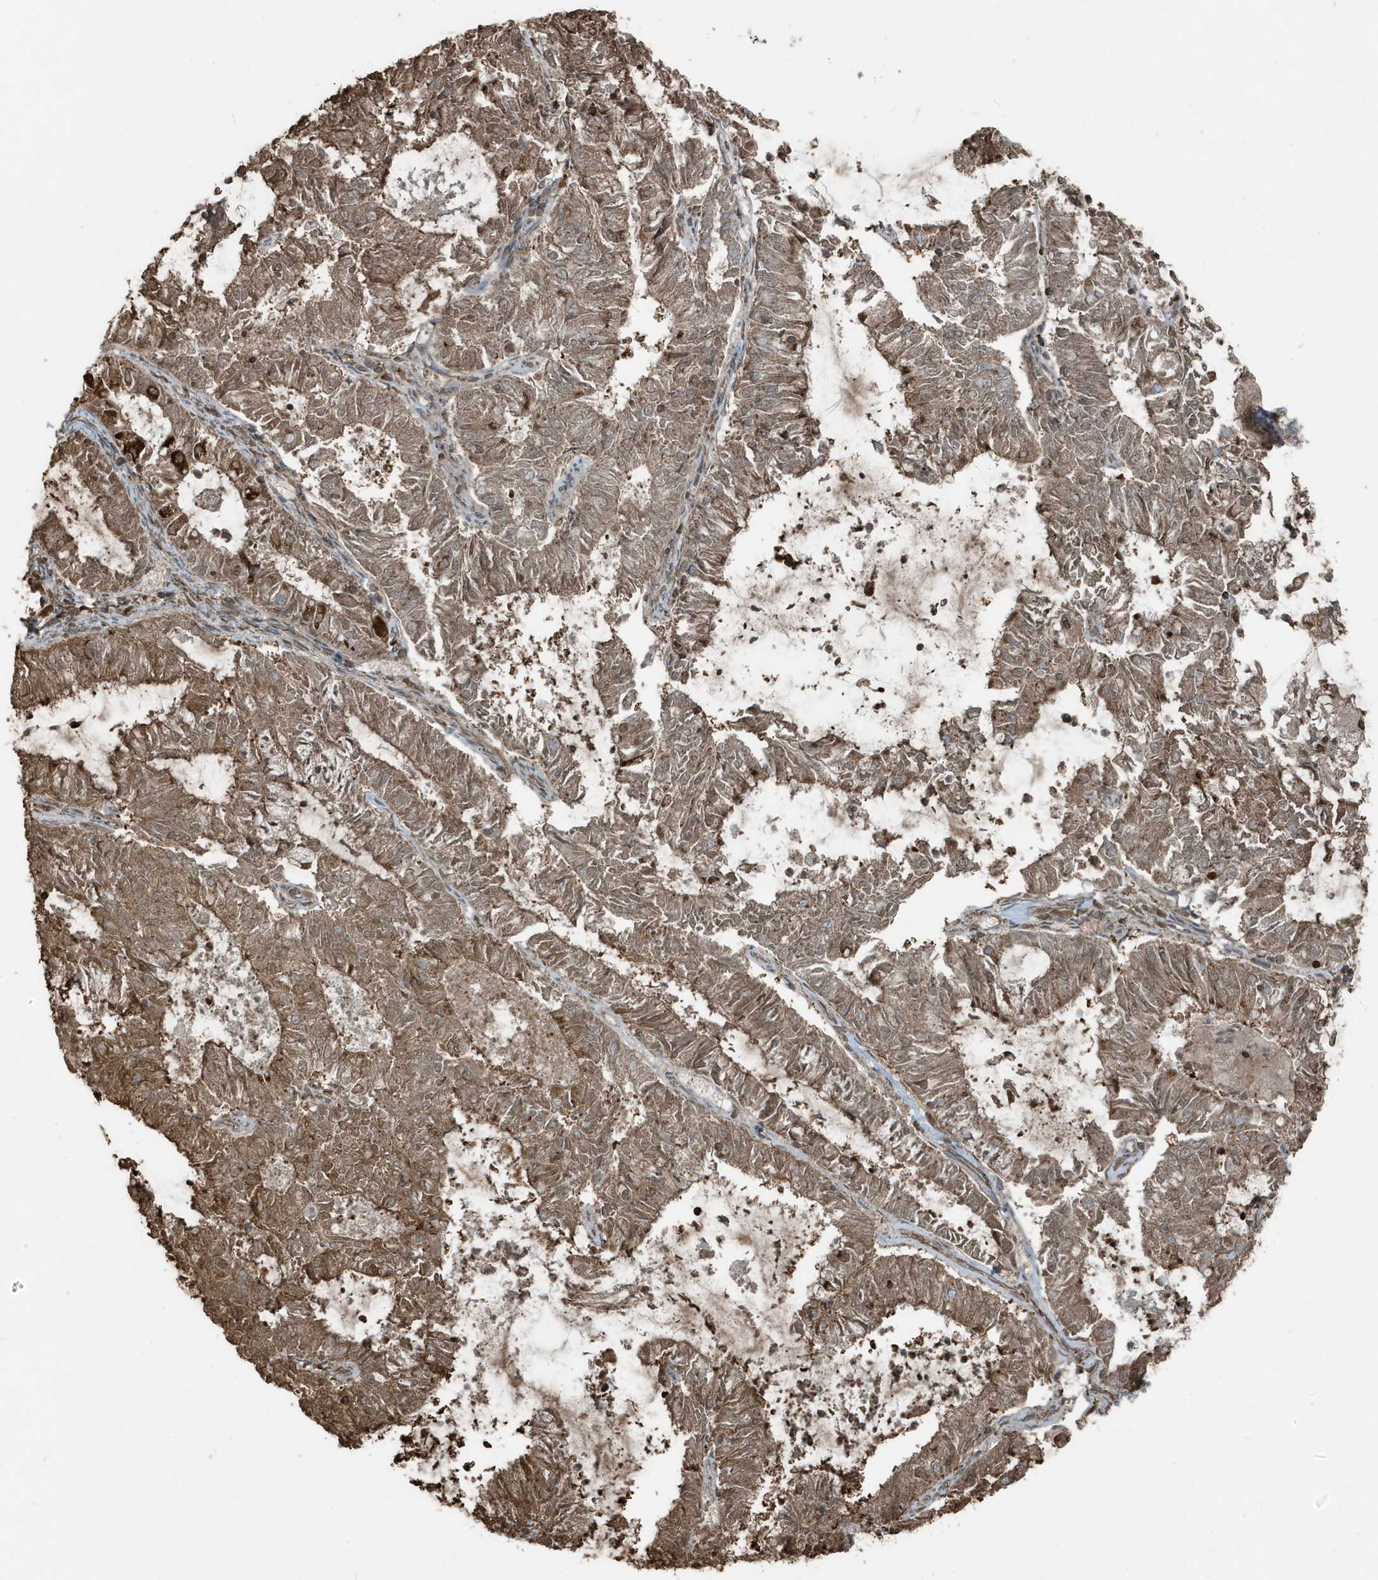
{"staining": {"intensity": "moderate", "quantity": ">75%", "location": "cytoplasmic/membranous"}, "tissue": "endometrial cancer", "cell_type": "Tumor cells", "image_type": "cancer", "snomed": [{"axis": "morphology", "description": "Adenocarcinoma, NOS"}, {"axis": "topography", "description": "Endometrium"}], "caption": "Tumor cells exhibit moderate cytoplasmic/membranous staining in approximately >75% of cells in endometrial cancer (adenocarcinoma). (DAB = brown stain, brightfield microscopy at high magnification).", "gene": "AZI2", "patient": {"sex": "female", "age": 57}}